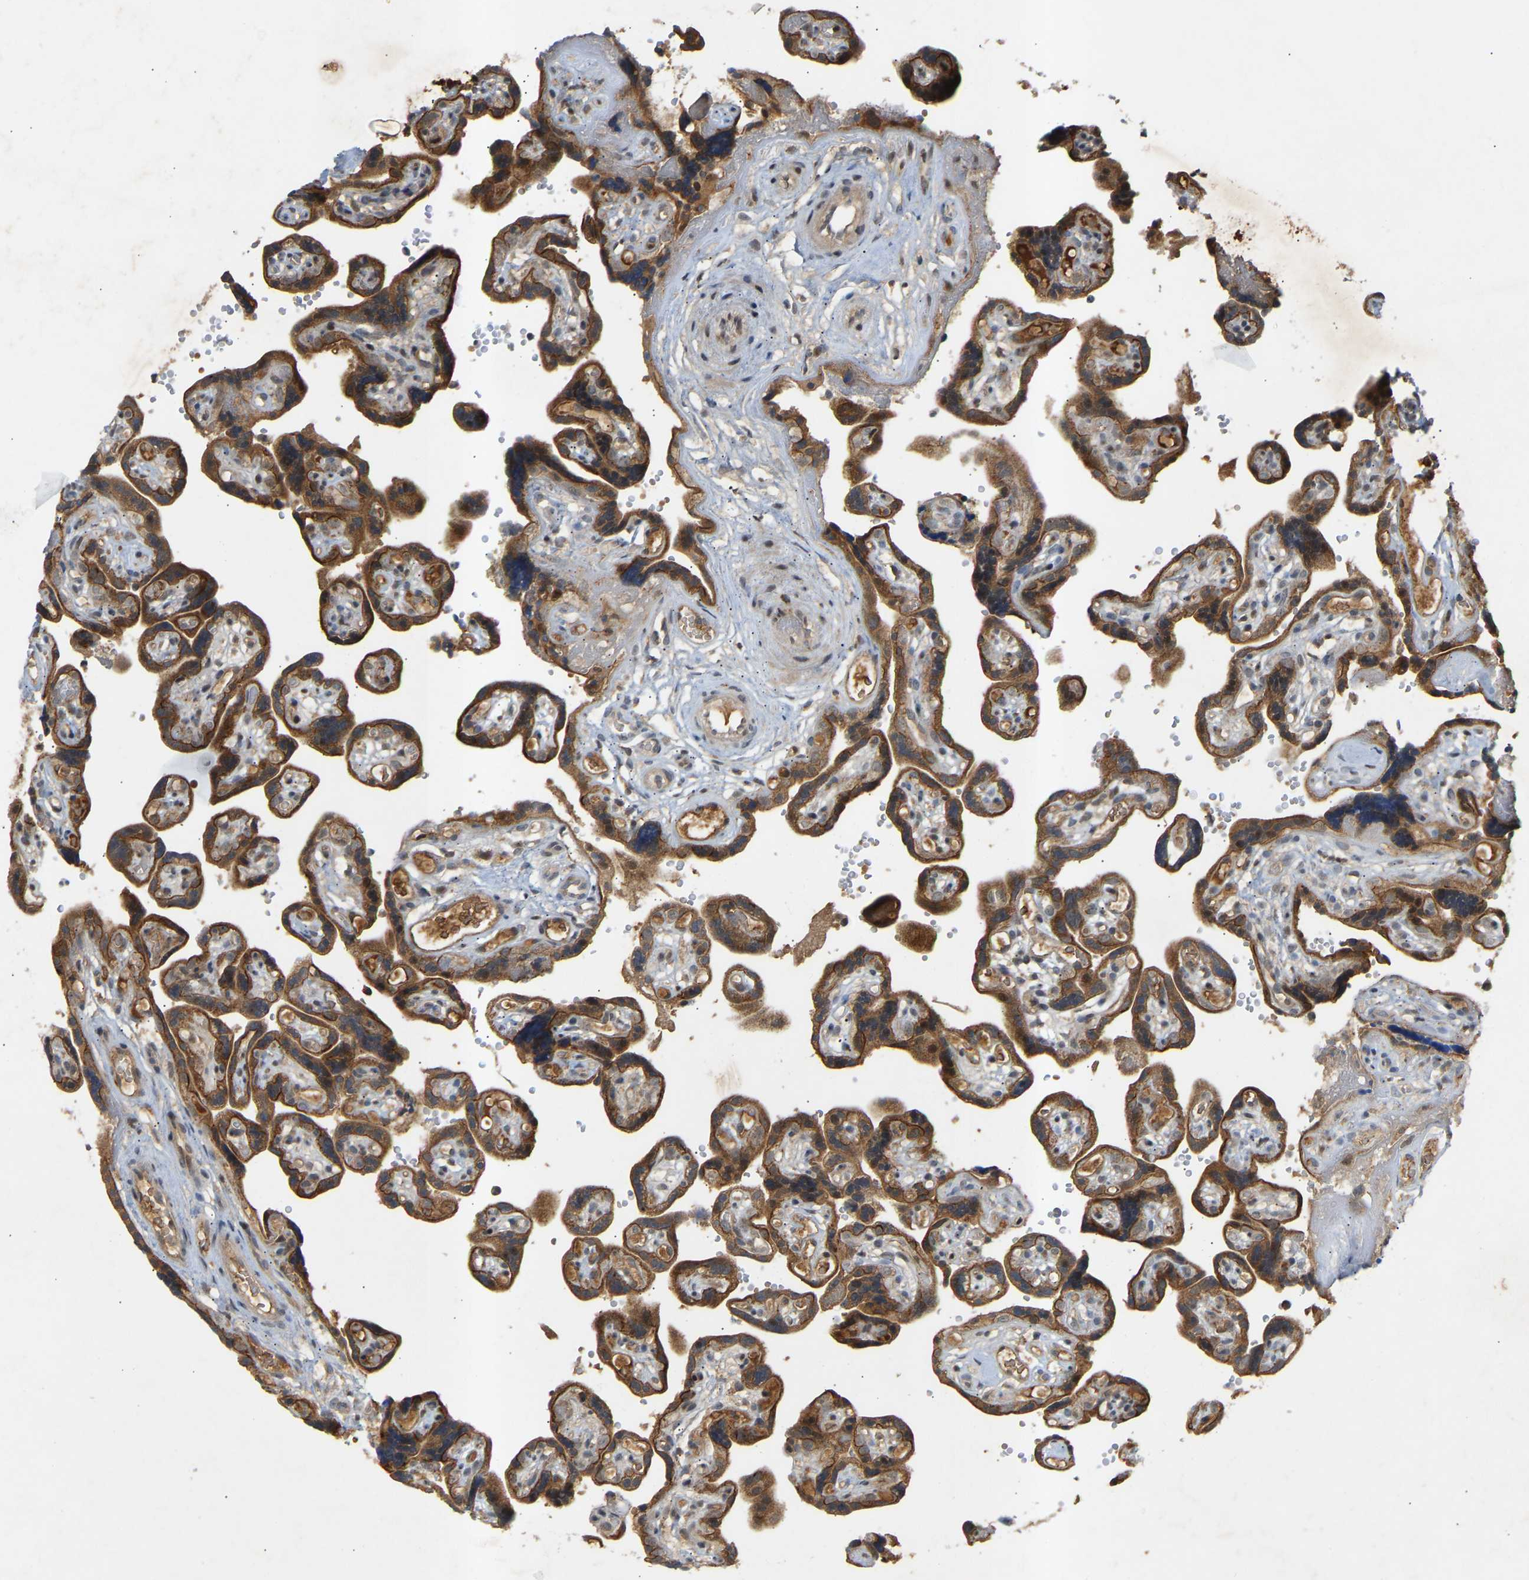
{"staining": {"intensity": "strong", "quantity": ">75%", "location": "cytoplasmic/membranous"}, "tissue": "placenta", "cell_type": "Decidual cells", "image_type": "normal", "snomed": [{"axis": "morphology", "description": "Normal tissue, NOS"}, {"axis": "topography", "description": "Placenta"}], "caption": "This is a photomicrograph of immunohistochemistry (IHC) staining of benign placenta, which shows strong expression in the cytoplasmic/membranous of decidual cells.", "gene": "ATP5MF", "patient": {"sex": "female", "age": 30}}